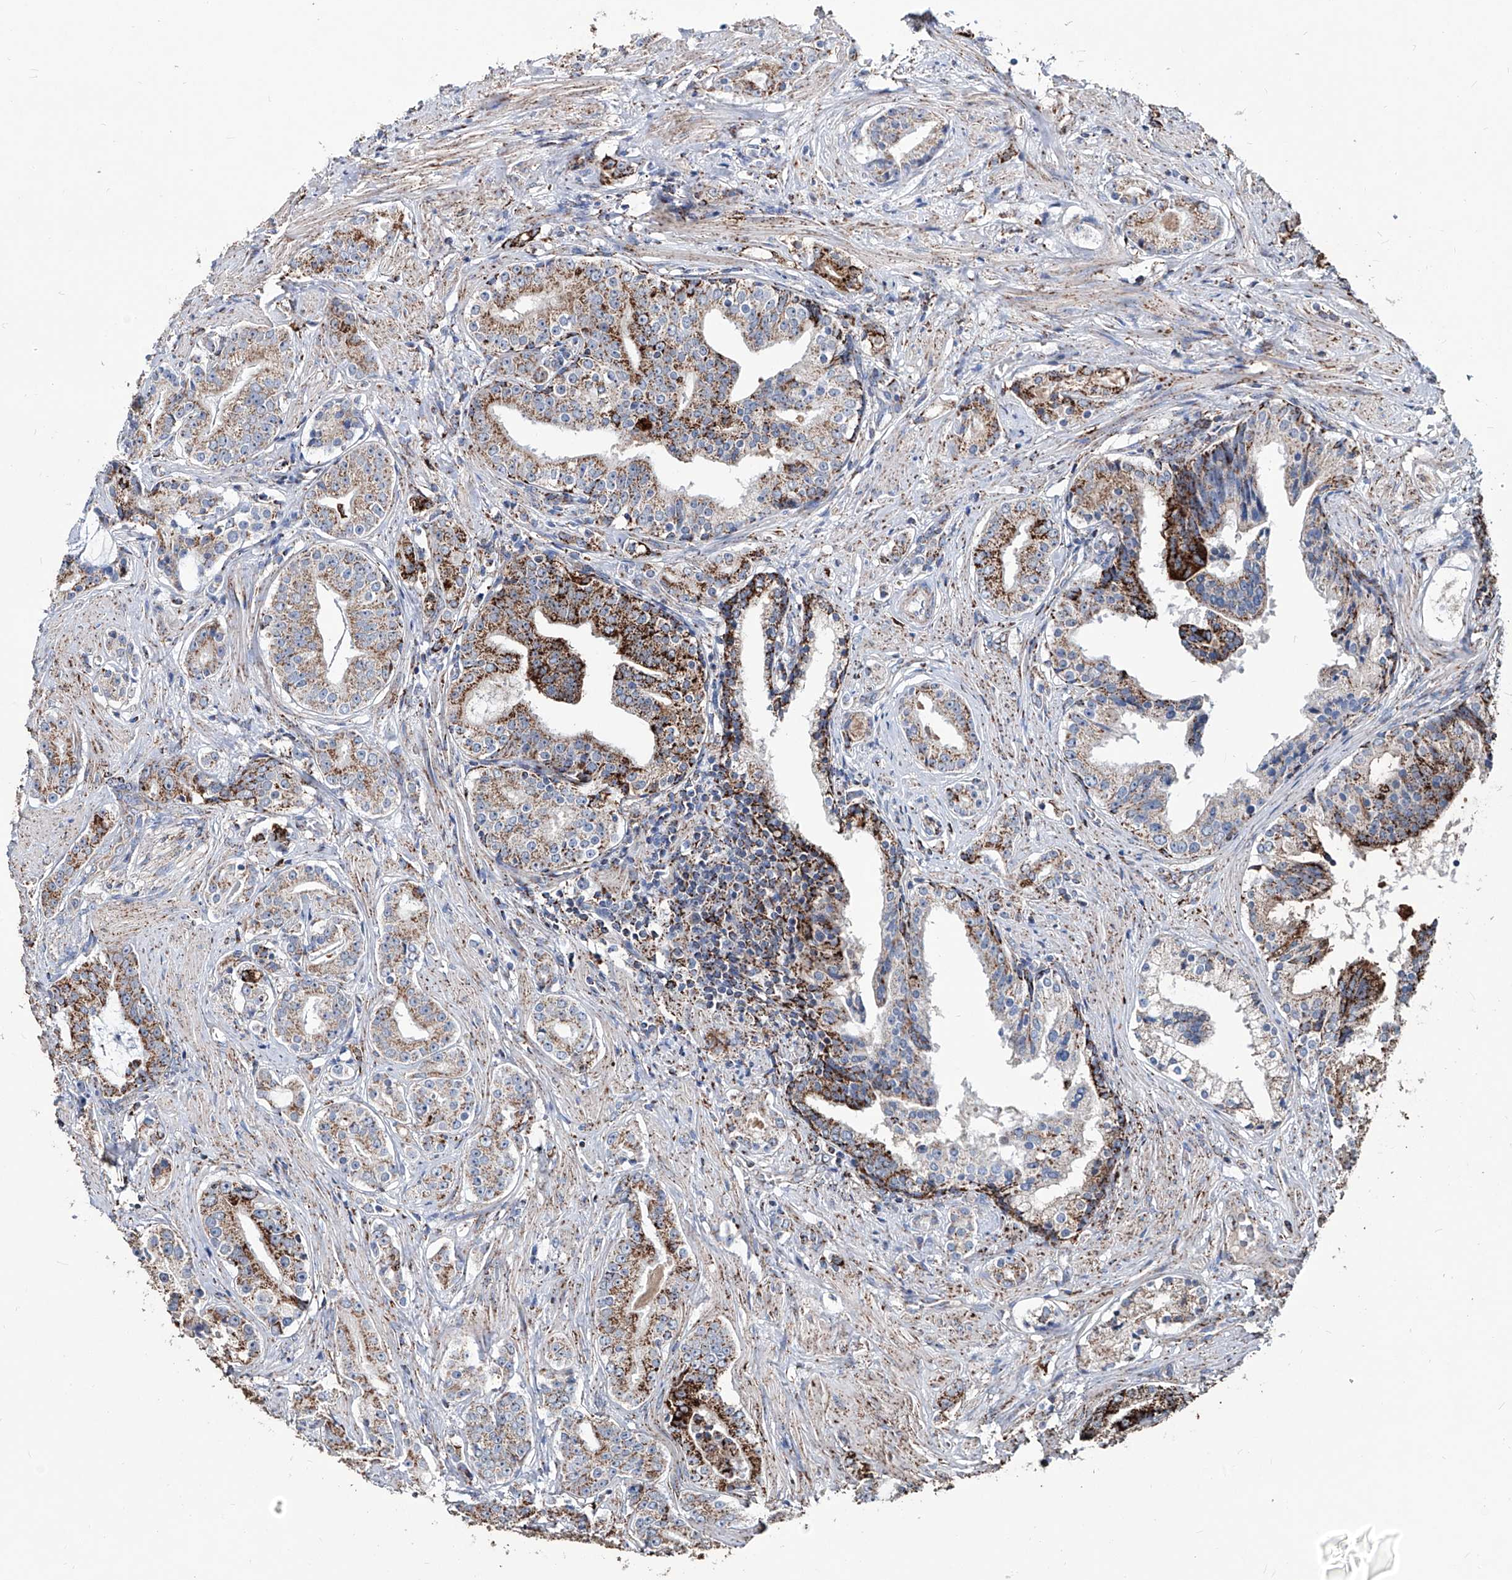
{"staining": {"intensity": "moderate", "quantity": ">75%", "location": "cytoplasmic/membranous"}, "tissue": "prostate cancer", "cell_type": "Tumor cells", "image_type": "cancer", "snomed": [{"axis": "morphology", "description": "Adenocarcinoma, High grade"}, {"axis": "topography", "description": "Prostate"}], "caption": "Immunohistochemical staining of human adenocarcinoma (high-grade) (prostate) demonstrates medium levels of moderate cytoplasmic/membranous positivity in about >75% of tumor cells. Nuclei are stained in blue.", "gene": "NHS", "patient": {"sex": "male", "age": 58}}